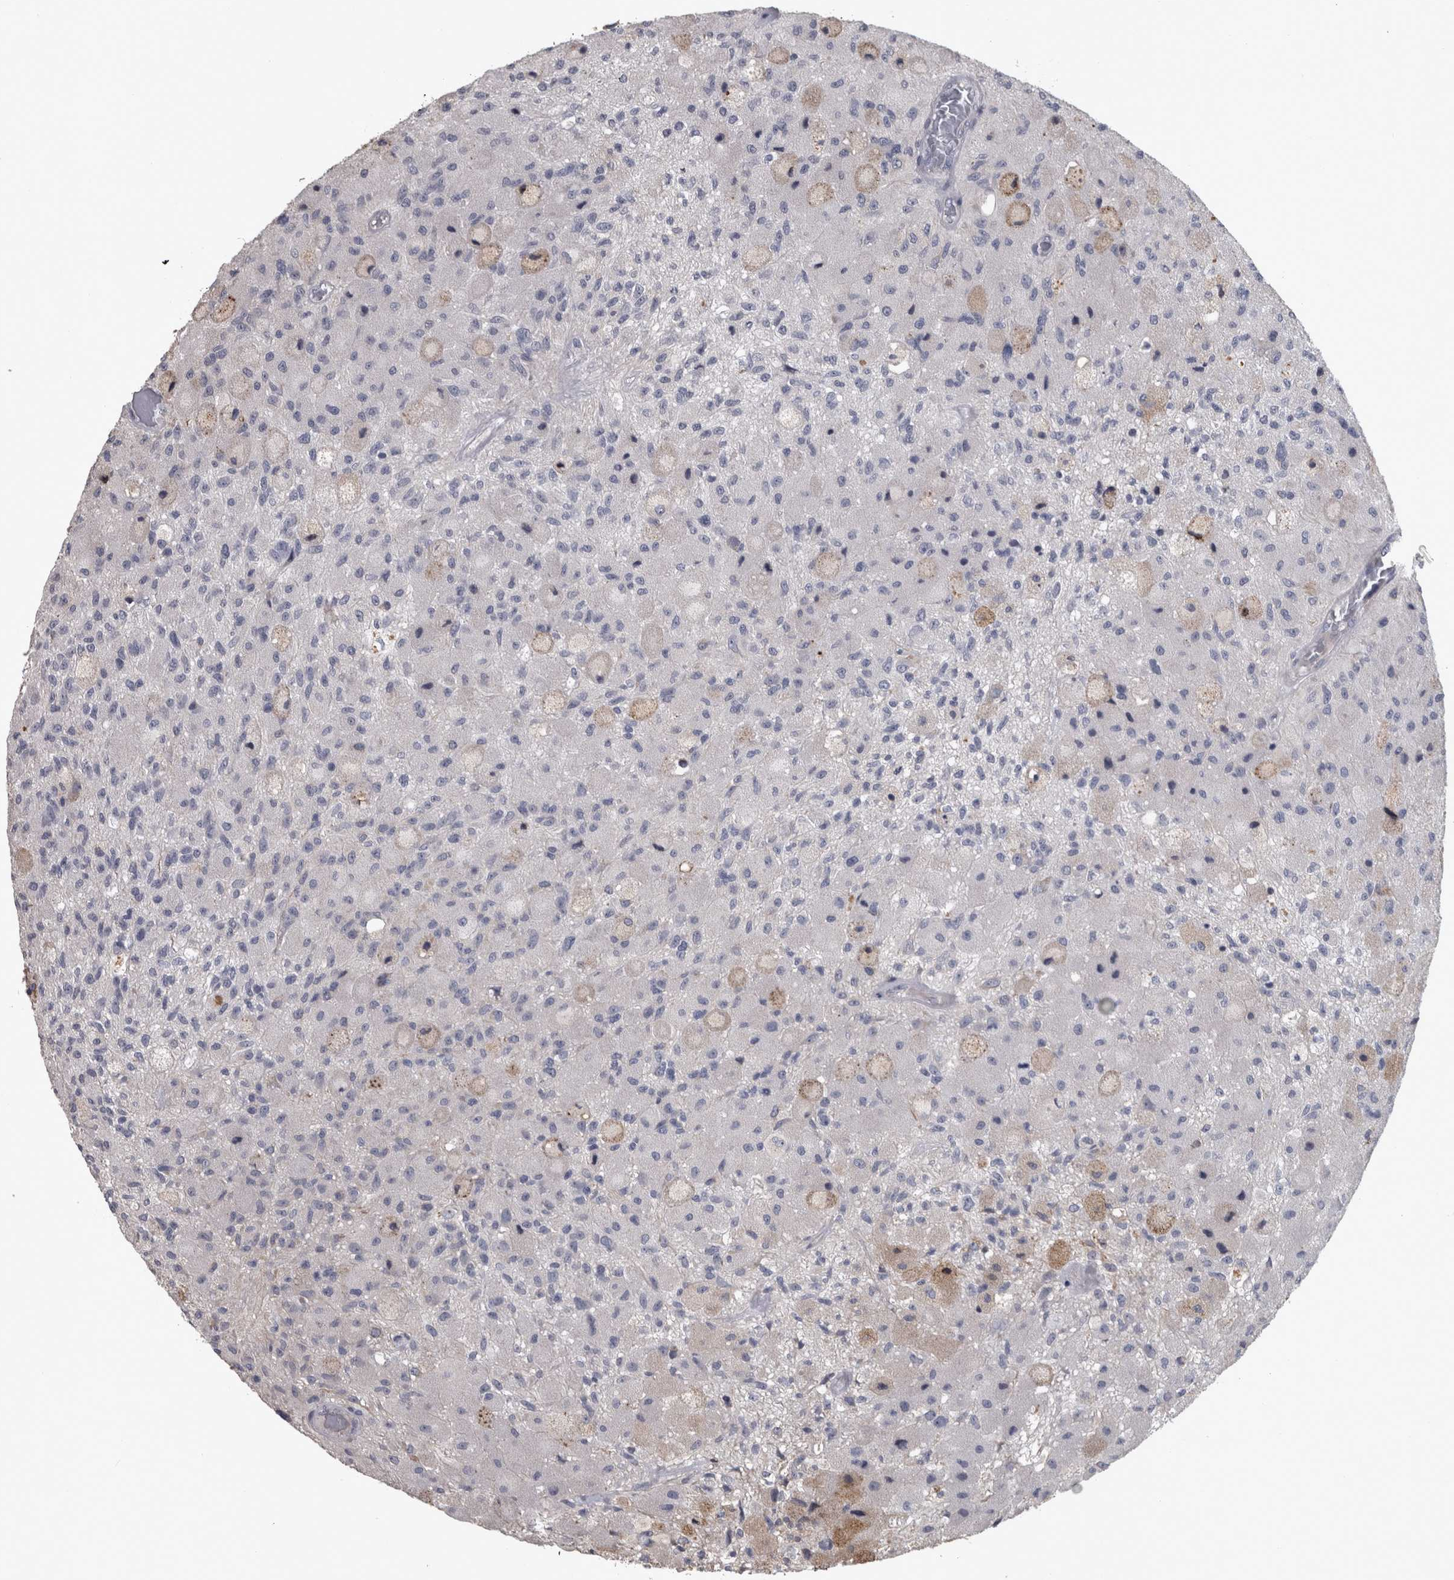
{"staining": {"intensity": "negative", "quantity": "none", "location": "none"}, "tissue": "glioma", "cell_type": "Tumor cells", "image_type": "cancer", "snomed": [{"axis": "morphology", "description": "Normal tissue, NOS"}, {"axis": "morphology", "description": "Glioma, malignant, High grade"}, {"axis": "topography", "description": "Cerebral cortex"}], "caption": "There is no significant expression in tumor cells of glioma. (Immunohistochemistry, brightfield microscopy, high magnification).", "gene": "DBT", "patient": {"sex": "male", "age": 77}}